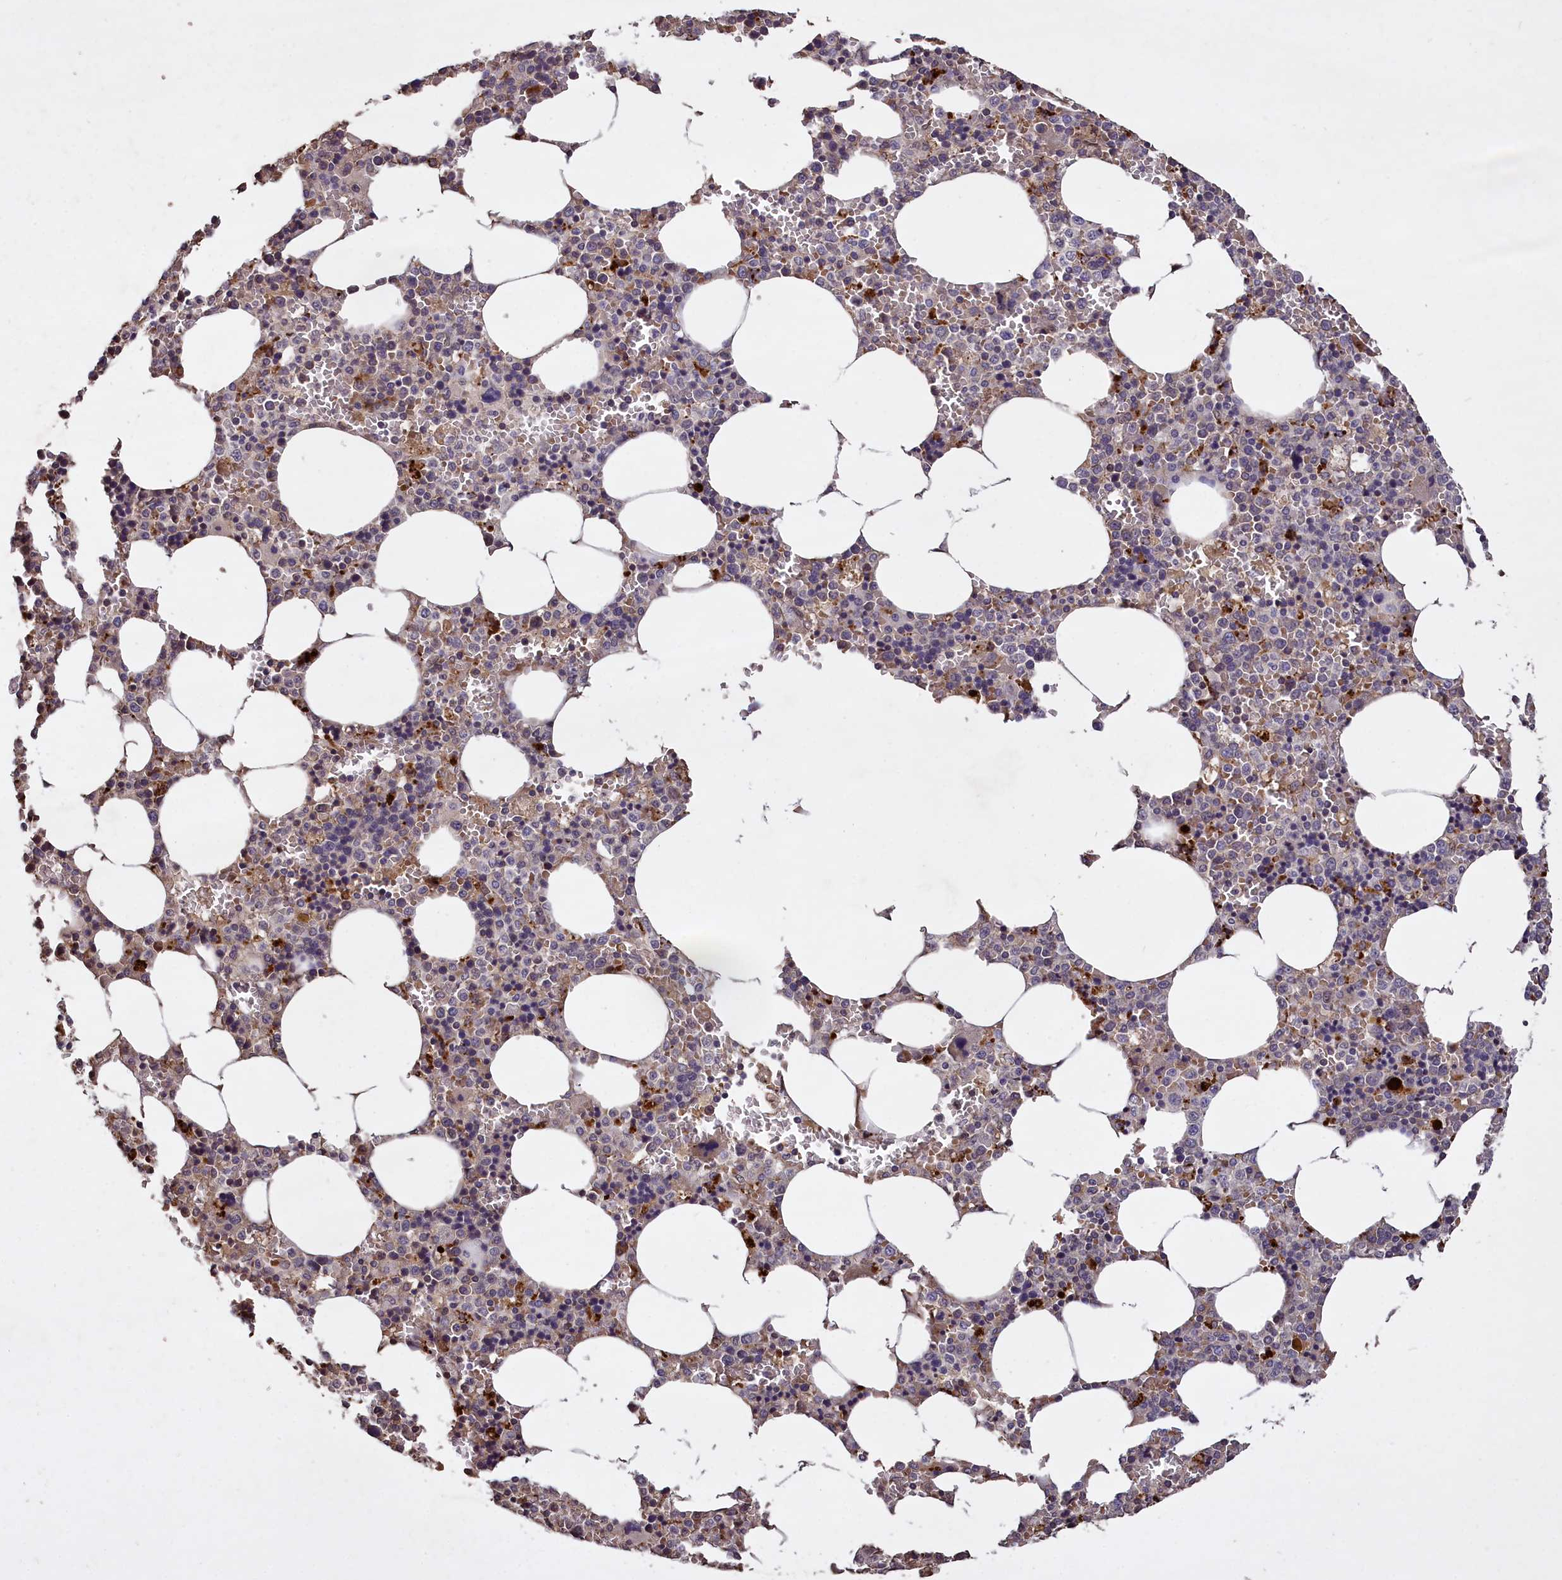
{"staining": {"intensity": "moderate", "quantity": "<25%", "location": "cytoplasmic/membranous"}, "tissue": "bone marrow", "cell_type": "Hematopoietic cells", "image_type": "normal", "snomed": [{"axis": "morphology", "description": "Normal tissue, NOS"}, {"axis": "topography", "description": "Bone marrow"}], "caption": "Normal bone marrow reveals moderate cytoplasmic/membranous expression in approximately <25% of hematopoietic cells.", "gene": "CLRN2", "patient": {"sex": "male", "age": 70}}